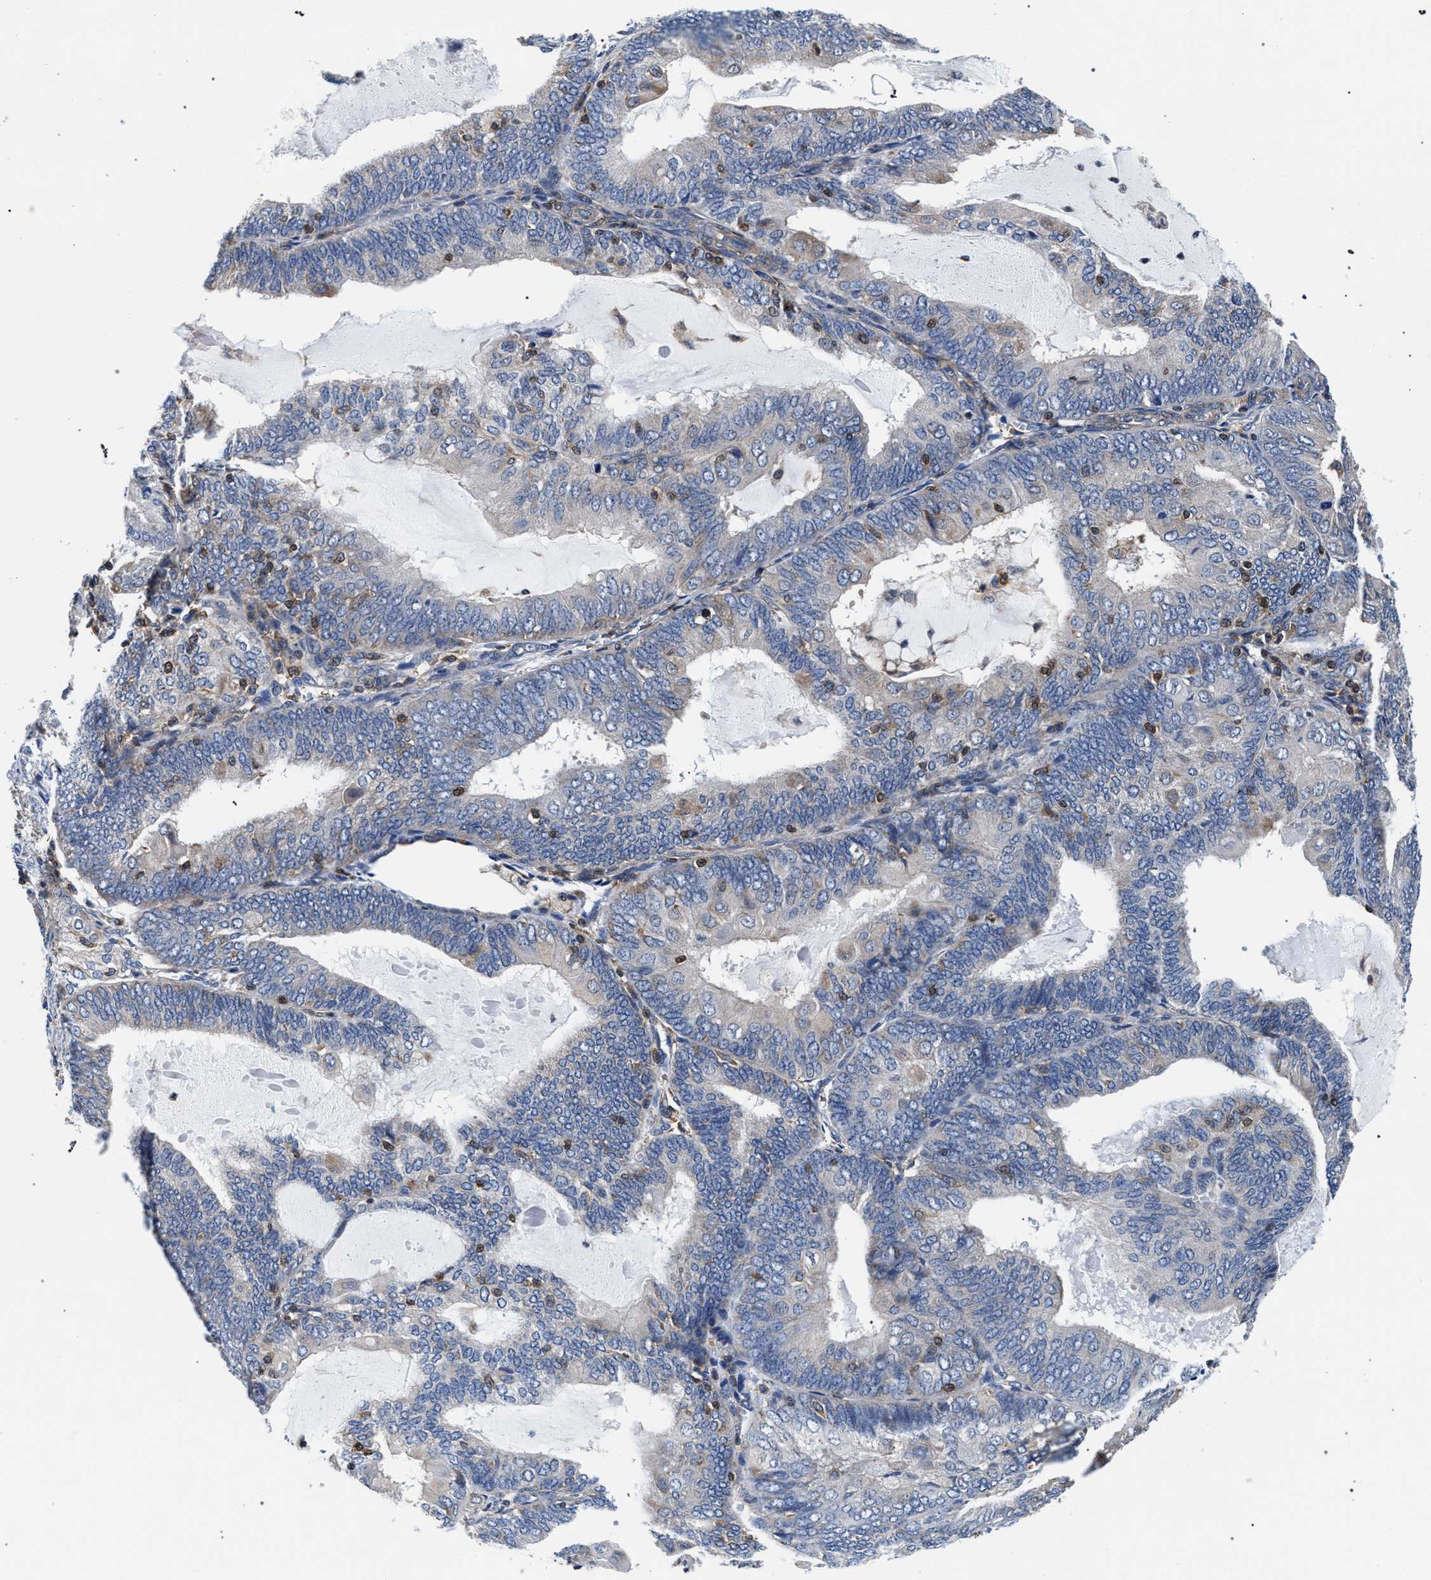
{"staining": {"intensity": "negative", "quantity": "none", "location": "none"}, "tissue": "endometrial cancer", "cell_type": "Tumor cells", "image_type": "cancer", "snomed": [{"axis": "morphology", "description": "Adenocarcinoma, NOS"}, {"axis": "topography", "description": "Endometrium"}], "caption": "IHC of endometrial adenocarcinoma shows no expression in tumor cells.", "gene": "LASP1", "patient": {"sex": "female", "age": 81}}